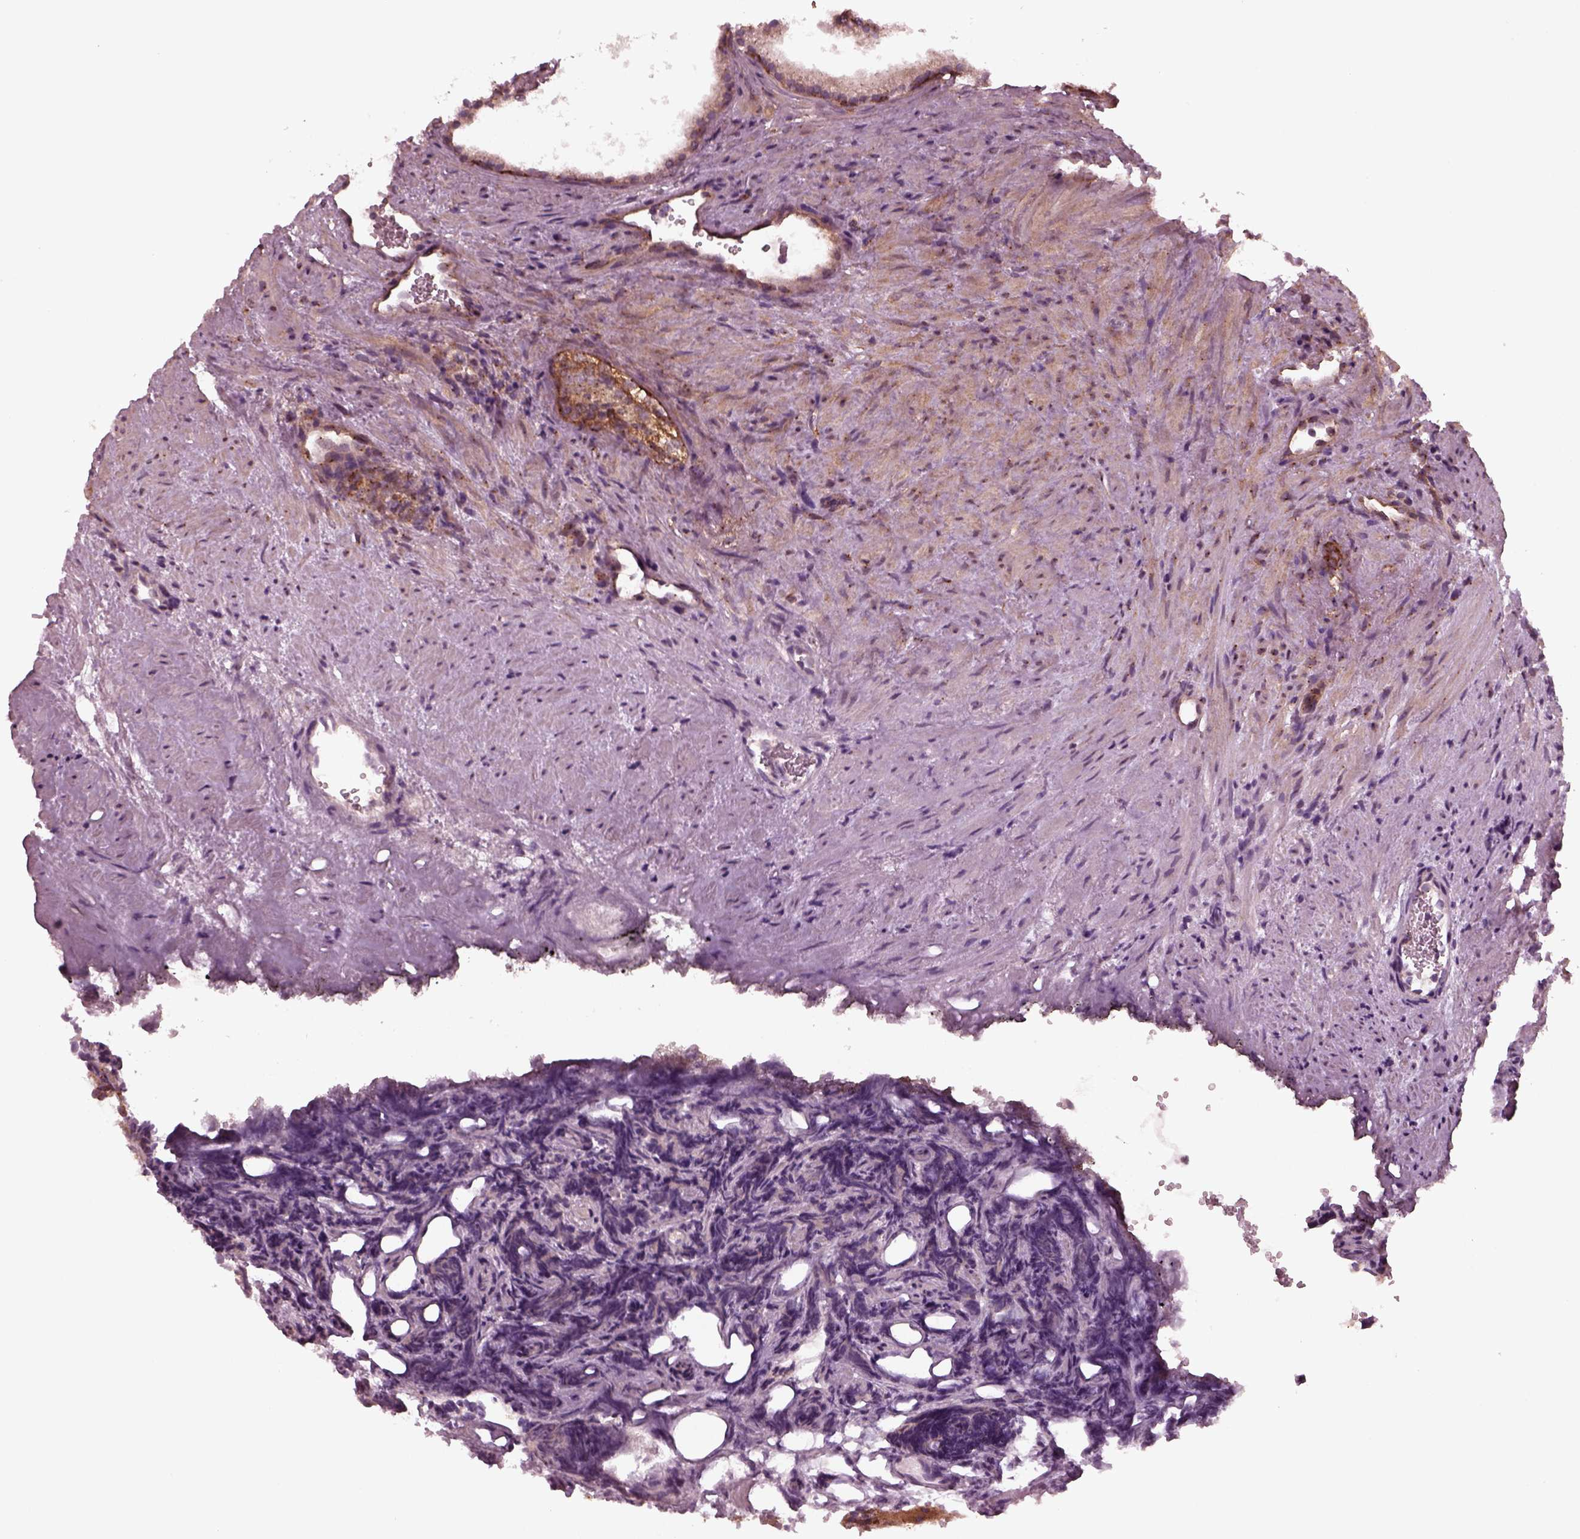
{"staining": {"intensity": "negative", "quantity": "none", "location": "none"}, "tissue": "prostate cancer", "cell_type": "Tumor cells", "image_type": "cancer", "snomed": [{"axis": "morphology", "description": "Adenocarcinoma, High grade"}, {"axis": "topography", "description": "Prostate"}], "caption": "Immunohistochemistry (IHC) of prostate cancer (high-grade adenocarcinoma) displays no staining in tumor cells.", "gene": "TUBG1", "patient": {"sex": "male", "age": 84}}